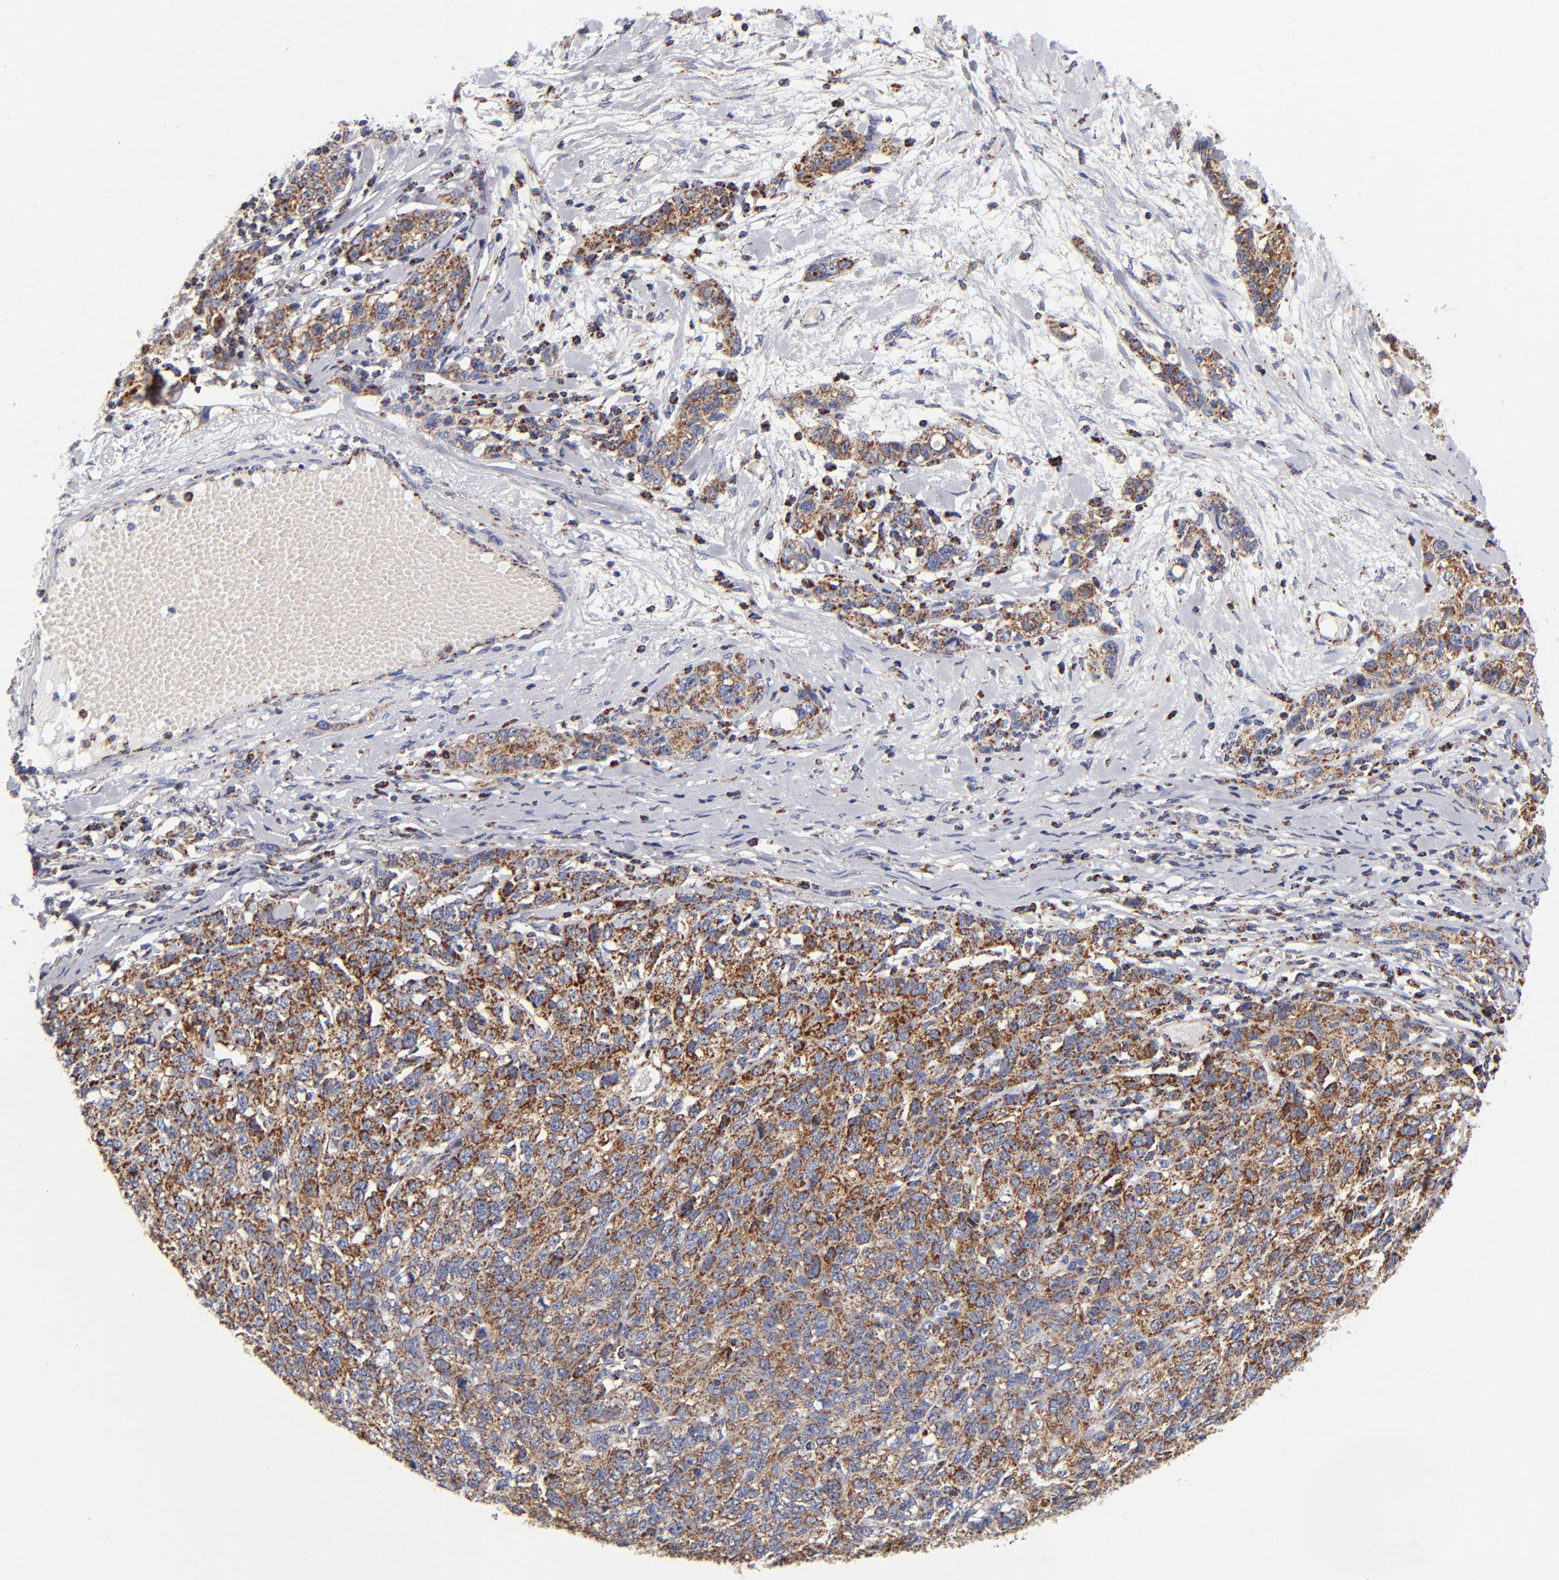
{"staining": {"intensity": "strong", "quantity": ">75%", "location": "cytoplasmic/membranous"}, "tissue": "ovarian cancer", "cell_type": "Tumor cells", "image_type": "cancer", "snomed": [{"axis": "morphology", "description": "Cystadenocarcinoma, serous, NOS"}, {"axis": "topography", "description": "Ovary"}], "caption": "A histopathology image showing strong cytoplasmic/membranous expression in approximately >75% of tumor cells in serous cystadenocarcinoma (ovarian), as visualized by brown immunohistochemical staining.", "gene": "ECHS1", "patient": {"sex": "female", "age": 71}}